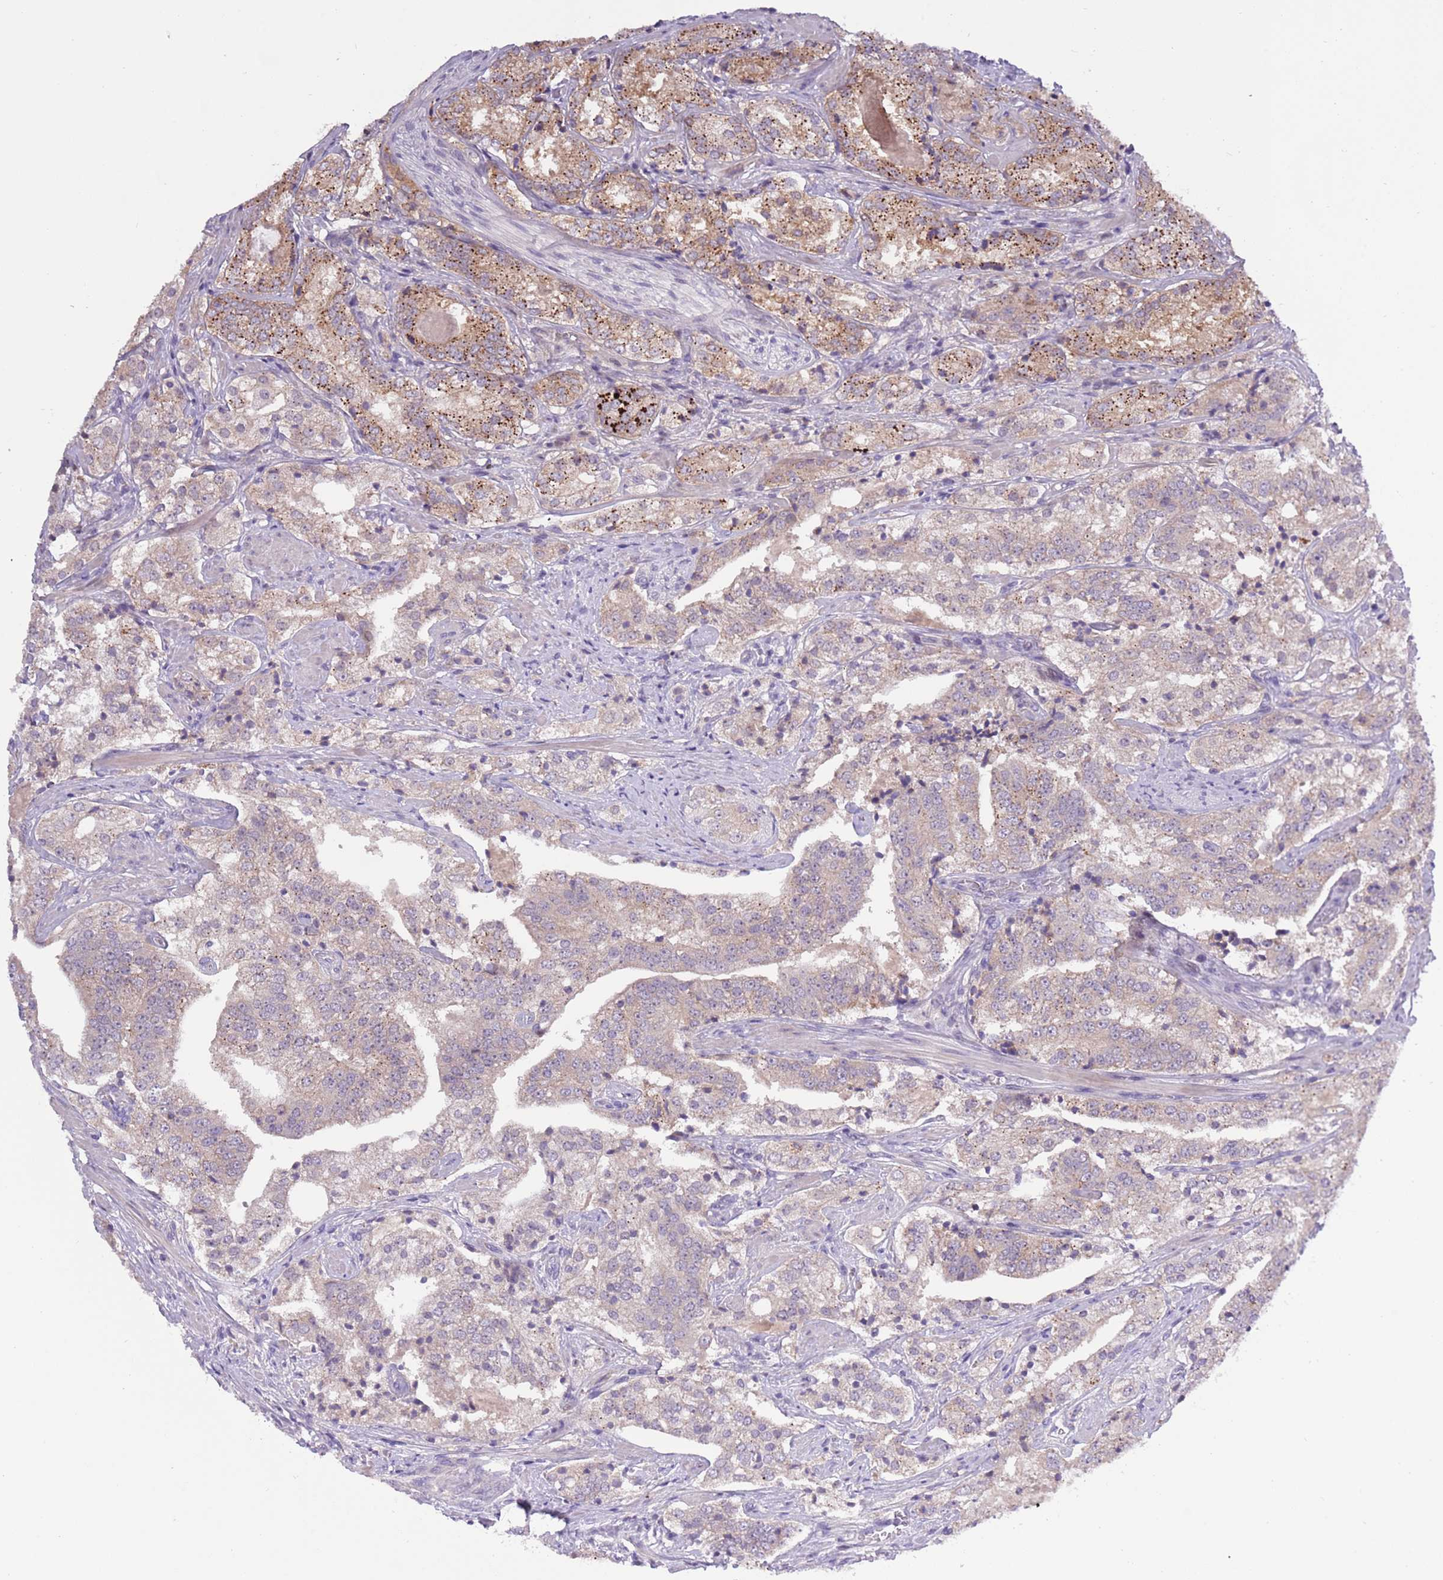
{"staining": {"intensity": "moderate", "quantity": "25%-75%", "location": "cytoplasmic/membranous"}, "tissue": "prostate cancer", "cell_type": "Tumor cells", "image_type": "cancer", "snomed": [{"axis": "morphology", "description": "Adenocarcinoma, High grade"}, {"axis": "topography", "description": "Prostate"}], "caption": "A brown stain highlights moderate cytoplasmic/membranous expression of a protein in human prostate cancer tumor cells.", "gene": "SHROOM3", "patient": {"sex": "male", "age": 63}}